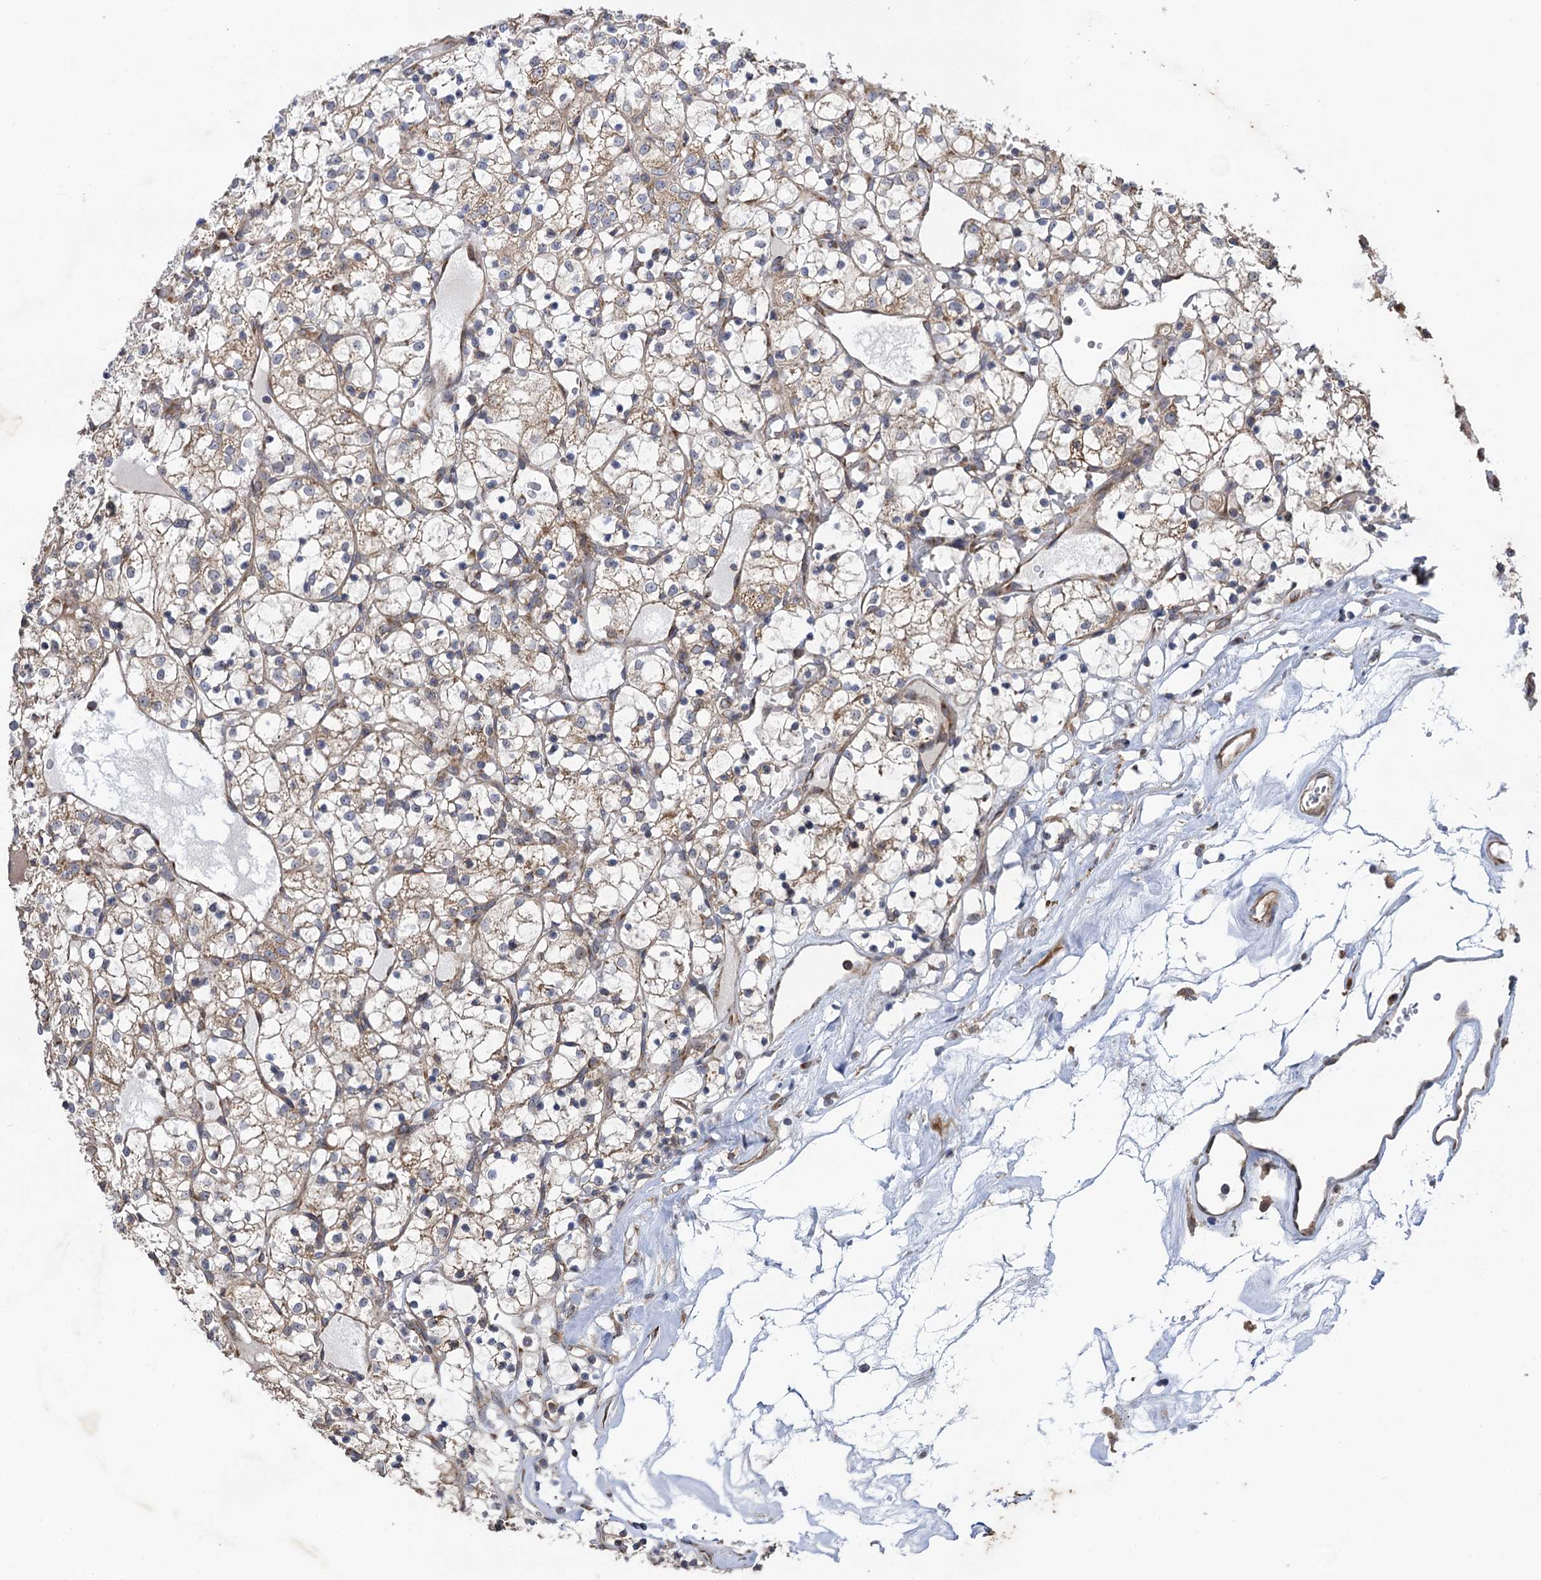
{"staining": {"intensity": "weak", "quantity": ">75%", "location": "cytoplasmic/membranous"}, "tissue": "renal cancer", "cell_type": "Tumor cells", "image_type": "cancer", "snomed": [{"axis": "morphology", "description": "Adenocarcinoma, NOS"}, {"axis": "topography", "description": "Kidney"}], "caption": "The image exhibits staining of renal adenocarcinoma, revealing weak cytoplasmic/membranous protein positivity (brown color) within tumor cells.", "gene": "HAUS1", "patient": {"sex": "female", "age": 69}}